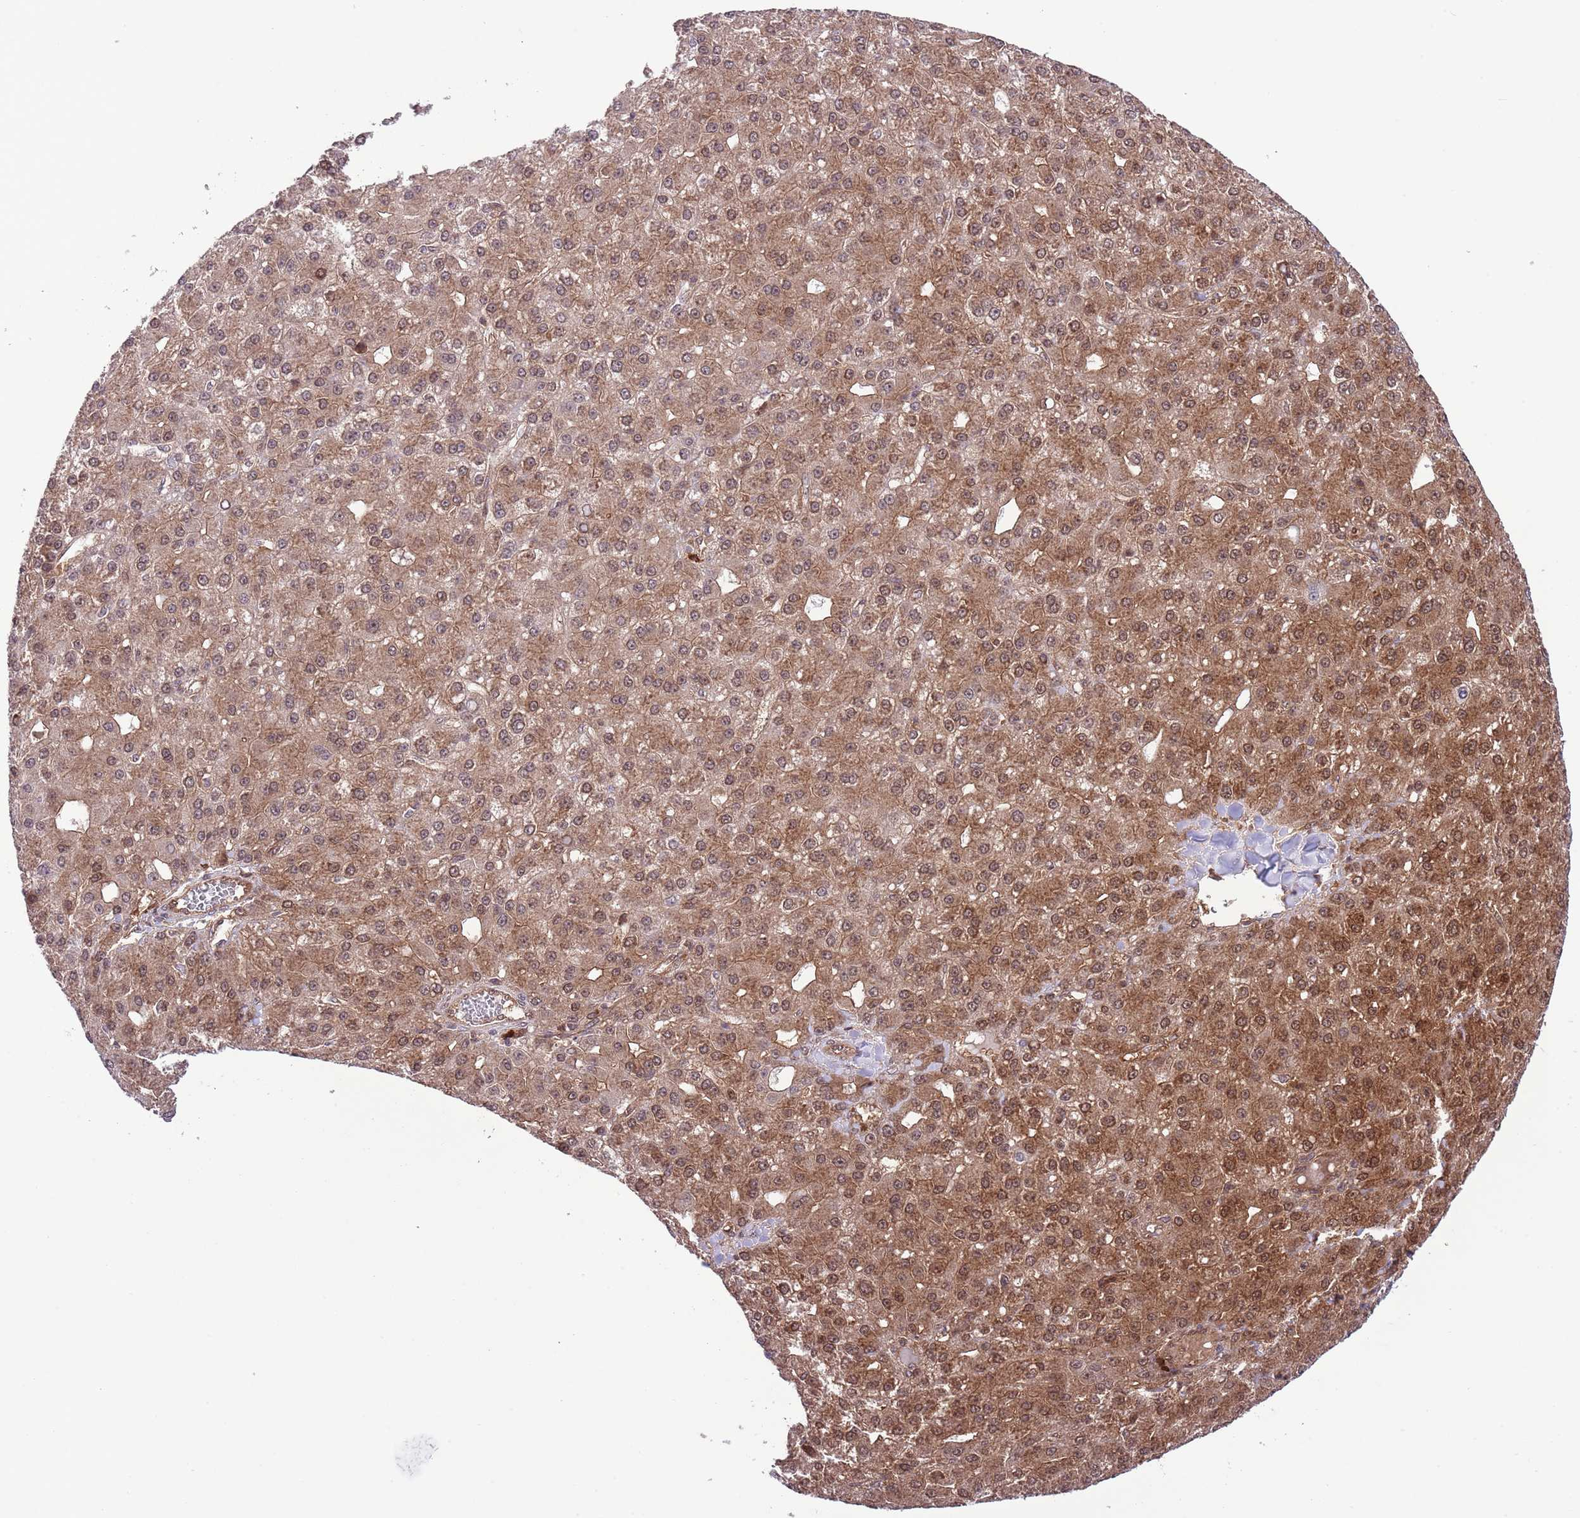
{"staining": {"intensity": "moderate", "quantity": ">75%", "location": "cytoplasmic/membranous,nuclear"}, "tissue": "liver cancer", "cell_type": "Tumor cells", "image_type": "cancer", "snomed": [{"axis": "morphology", "description": "Carcinoma, Hepatocellular, NOS"}, {"axis": "topography", "description": "Liver"}], "caption": "Hepatocellular carcinoma (liver) tissue displays moderate cytoplasmic/membranous and nuclear positivity in about >75% of tumor cells", "gene": "HDHD2", "patient": {"sex": "male", "age": 67}}